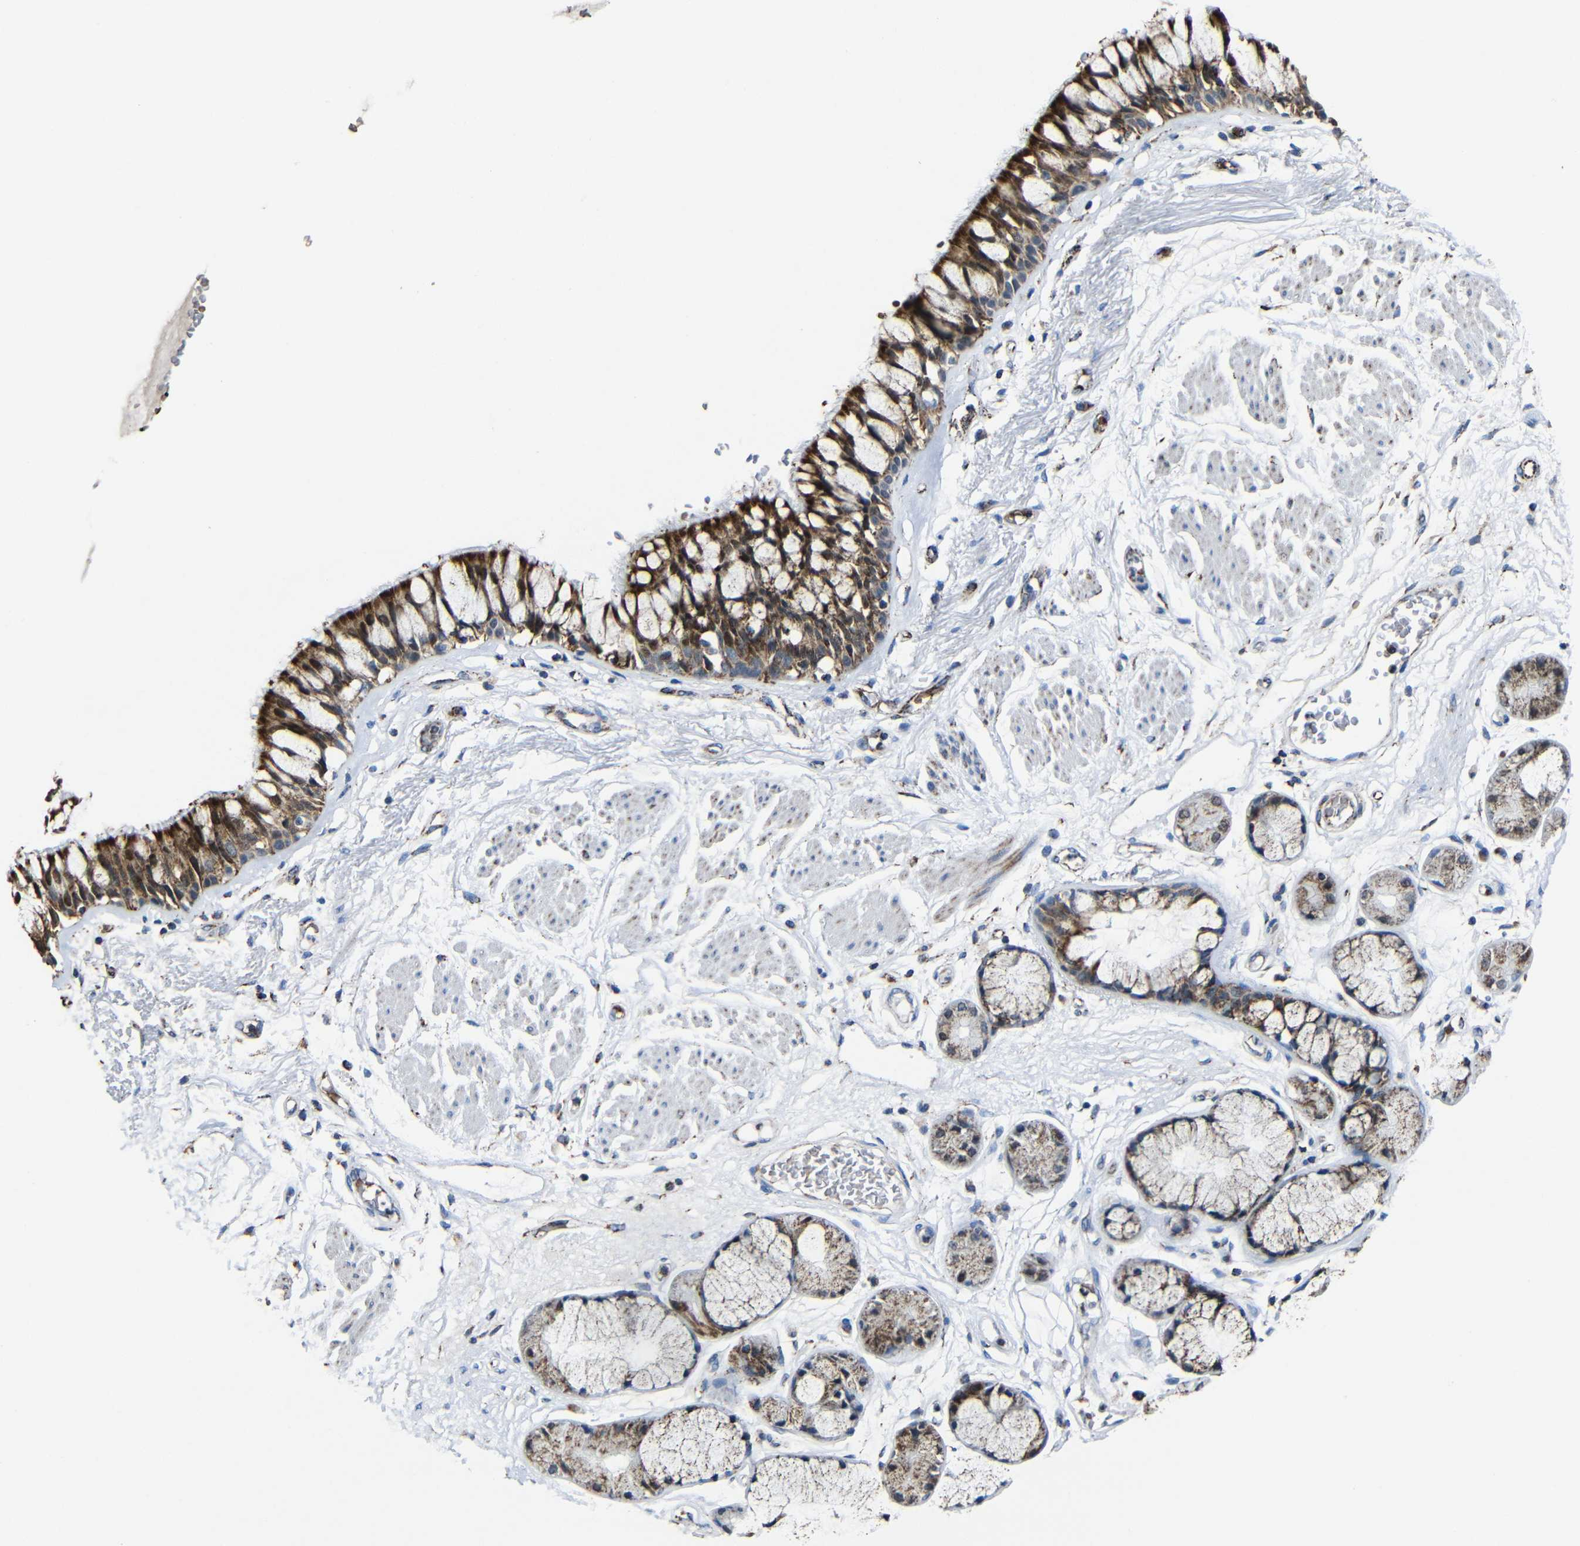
{"staining": {"intensity": "moderate", "quantity": ">75%", "location": "cytoplasmic/membranous"}, "tissue": "bronchus", "cell_type": "Respiratory epithelial cells", "image_type": "normal", "snomed": [{"axis": "morphology", "description": "Normal tissue, NOS"}, {"axis": "topography", "description": "Bronchus"}], "caption": "A micrograph showing moderate cytoplasmic/membranous expression in about >75% of respiratory epithelial cells in unremarkable bronchus, as visualized by brown immunohistochemical staining.", "gene": "CA5B", "patient": {"sex": "male", "age": 66}}